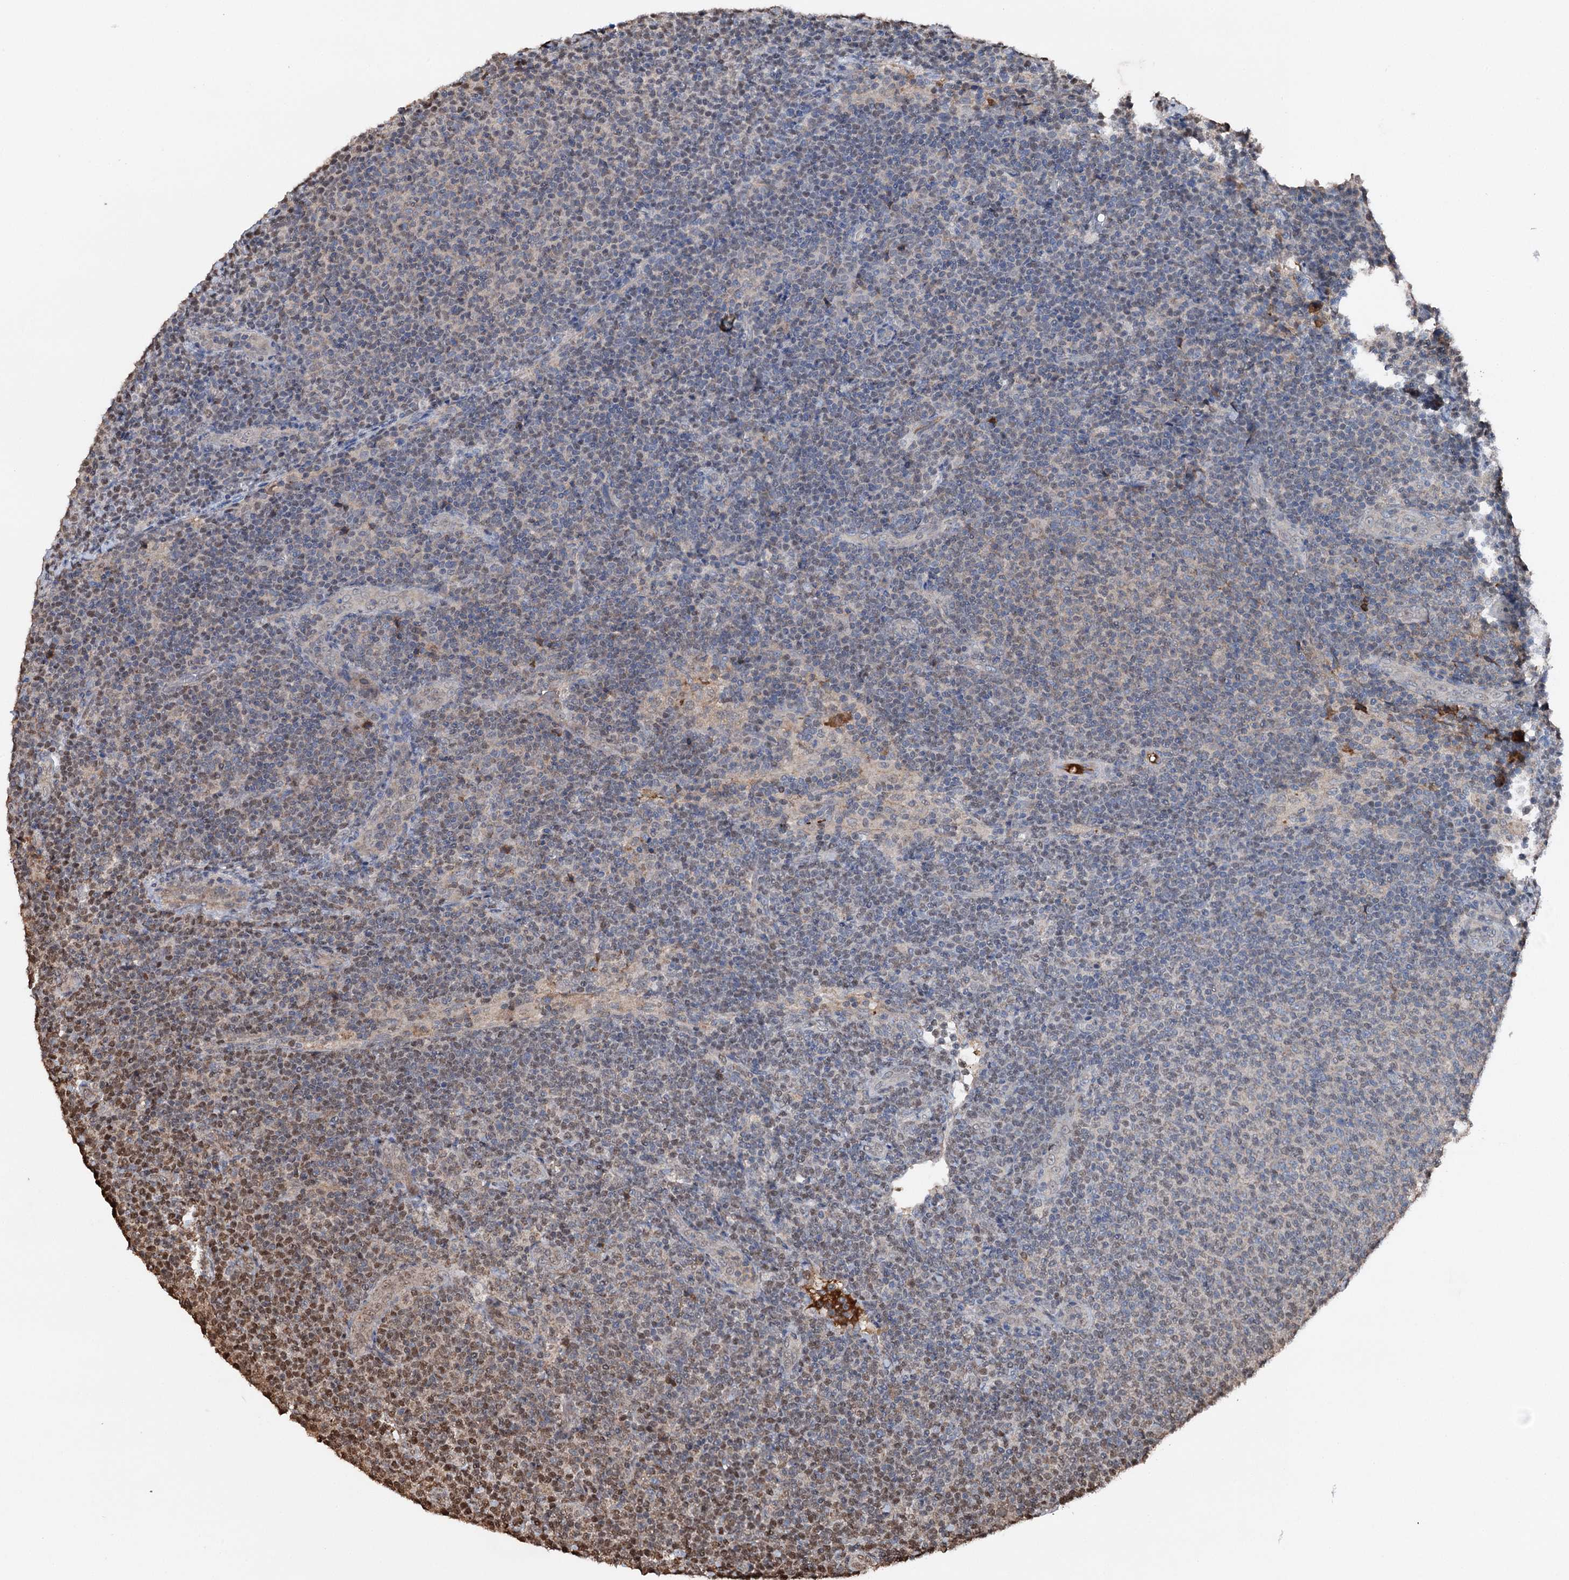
{"staining": {"intensity": "moderate", "quantity": "<25%", "location": "cytoplasmic/membranous,nuclear"}, "tissue": "lymphoma", "cell_type": "Tumor cells", "image_type": "cancer", "snomed": [{"axis": "morphology", "description": "Malignant lymphoma, non-Hodgkin's type, Low grade"}, {"axis": "topography", "description": "Lymph node"}], "caption": "IHC image of neoplastic tissue: human malignant lymphoma, non-Hodgkin's type (low-grade) stained using immunohistochemistry (IHC) reveals low levels of moderate protein expression localized specifically in the cytoplasmic/membranous and nuclear of tumor cells, appearing as a cytoplasmic/membranous and nuclear brown color.", "gene": "ARL13A", "patient": {"sex": "male", "age": 66}}